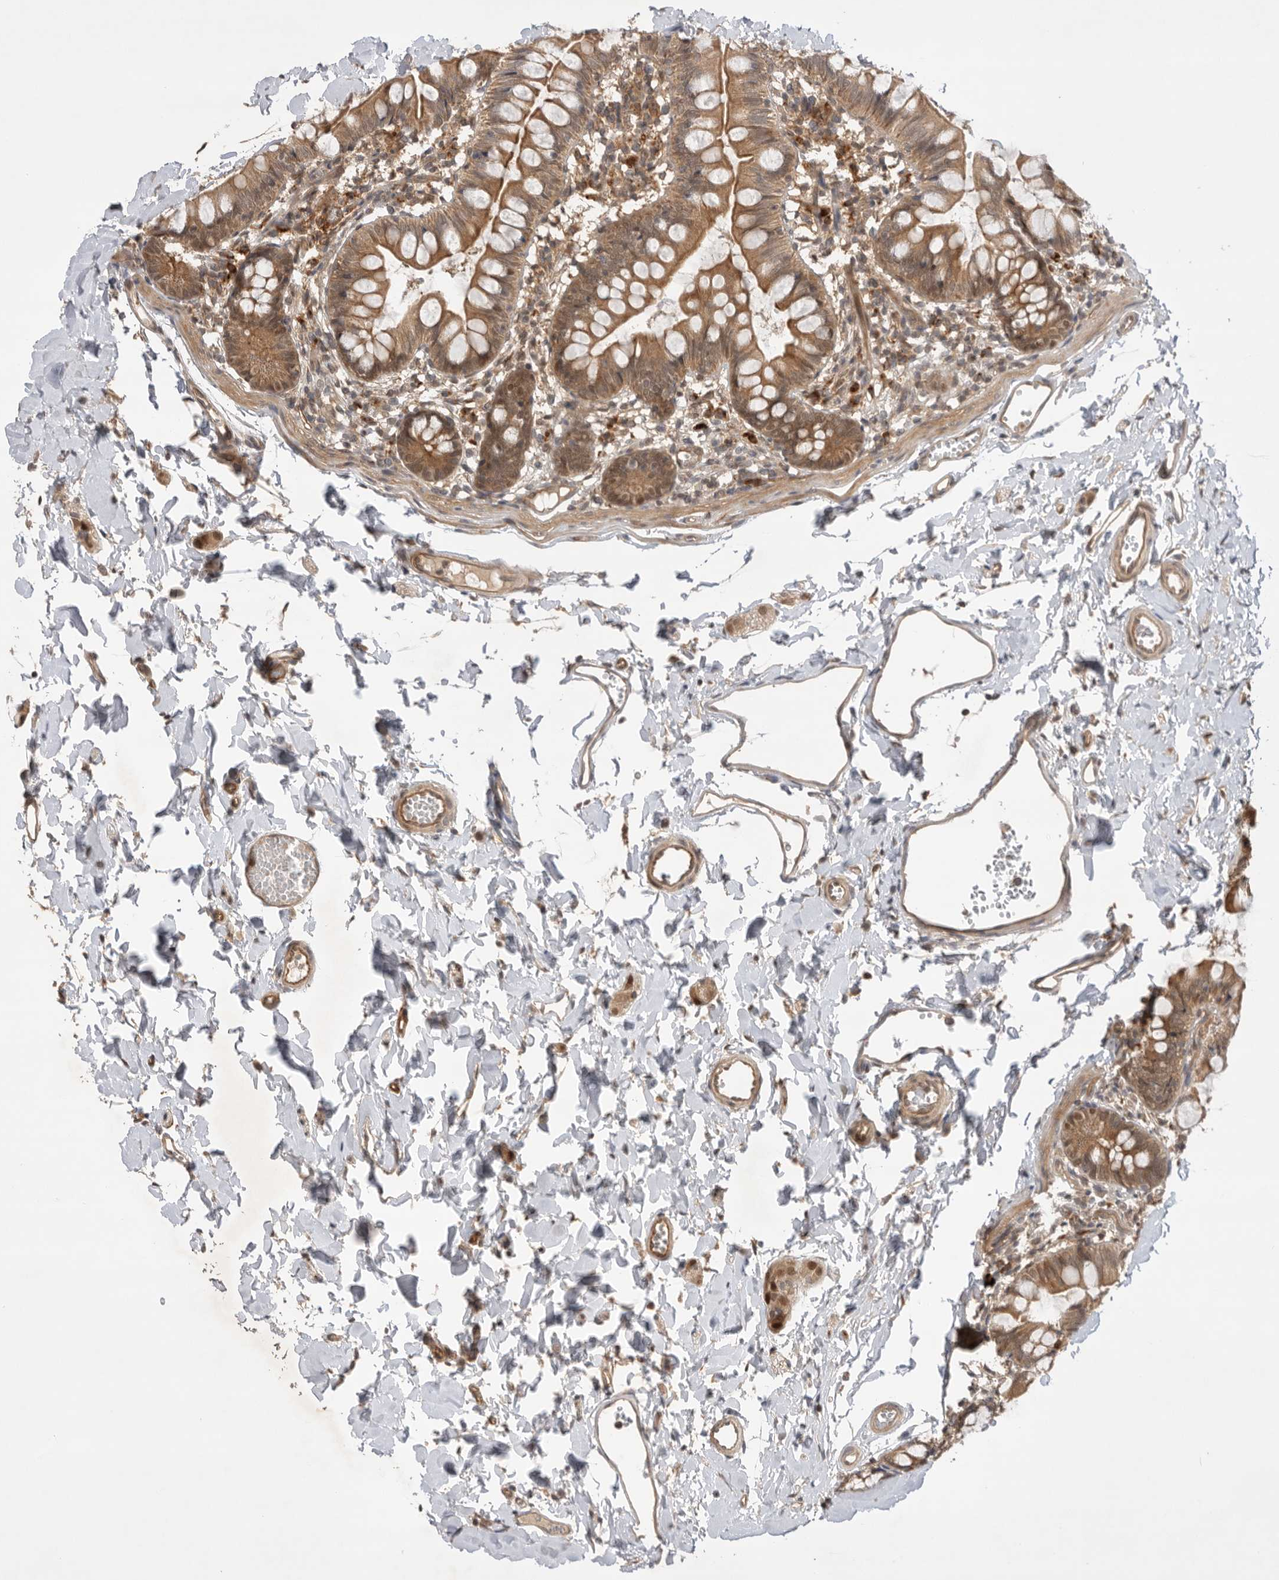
{"staining": {"intensity": "moderate", "quantity": ">75%", "location": "cytoplasmic/membranous"}, "tissue": "small intestine", "cell_type": "Glandular cells", "image_type": "normal", "snomed": [{"axis": "morphology", "description": "Normal tissue, NOS"}, {"axis": "topography", "description": "Small intestine"}], "caption": "Small intestine stained with DAB immunohistochemistry demonstrates medium levels of moderate cytoplasmic/membranous positivity in about >75% of glandular cells. Immunohistochemistry (ihc) stains the protein of interest in brown and the nuclei are stained blue.", "gene": "DCAF8", "patient": {"sex": "male", "age": 7}}